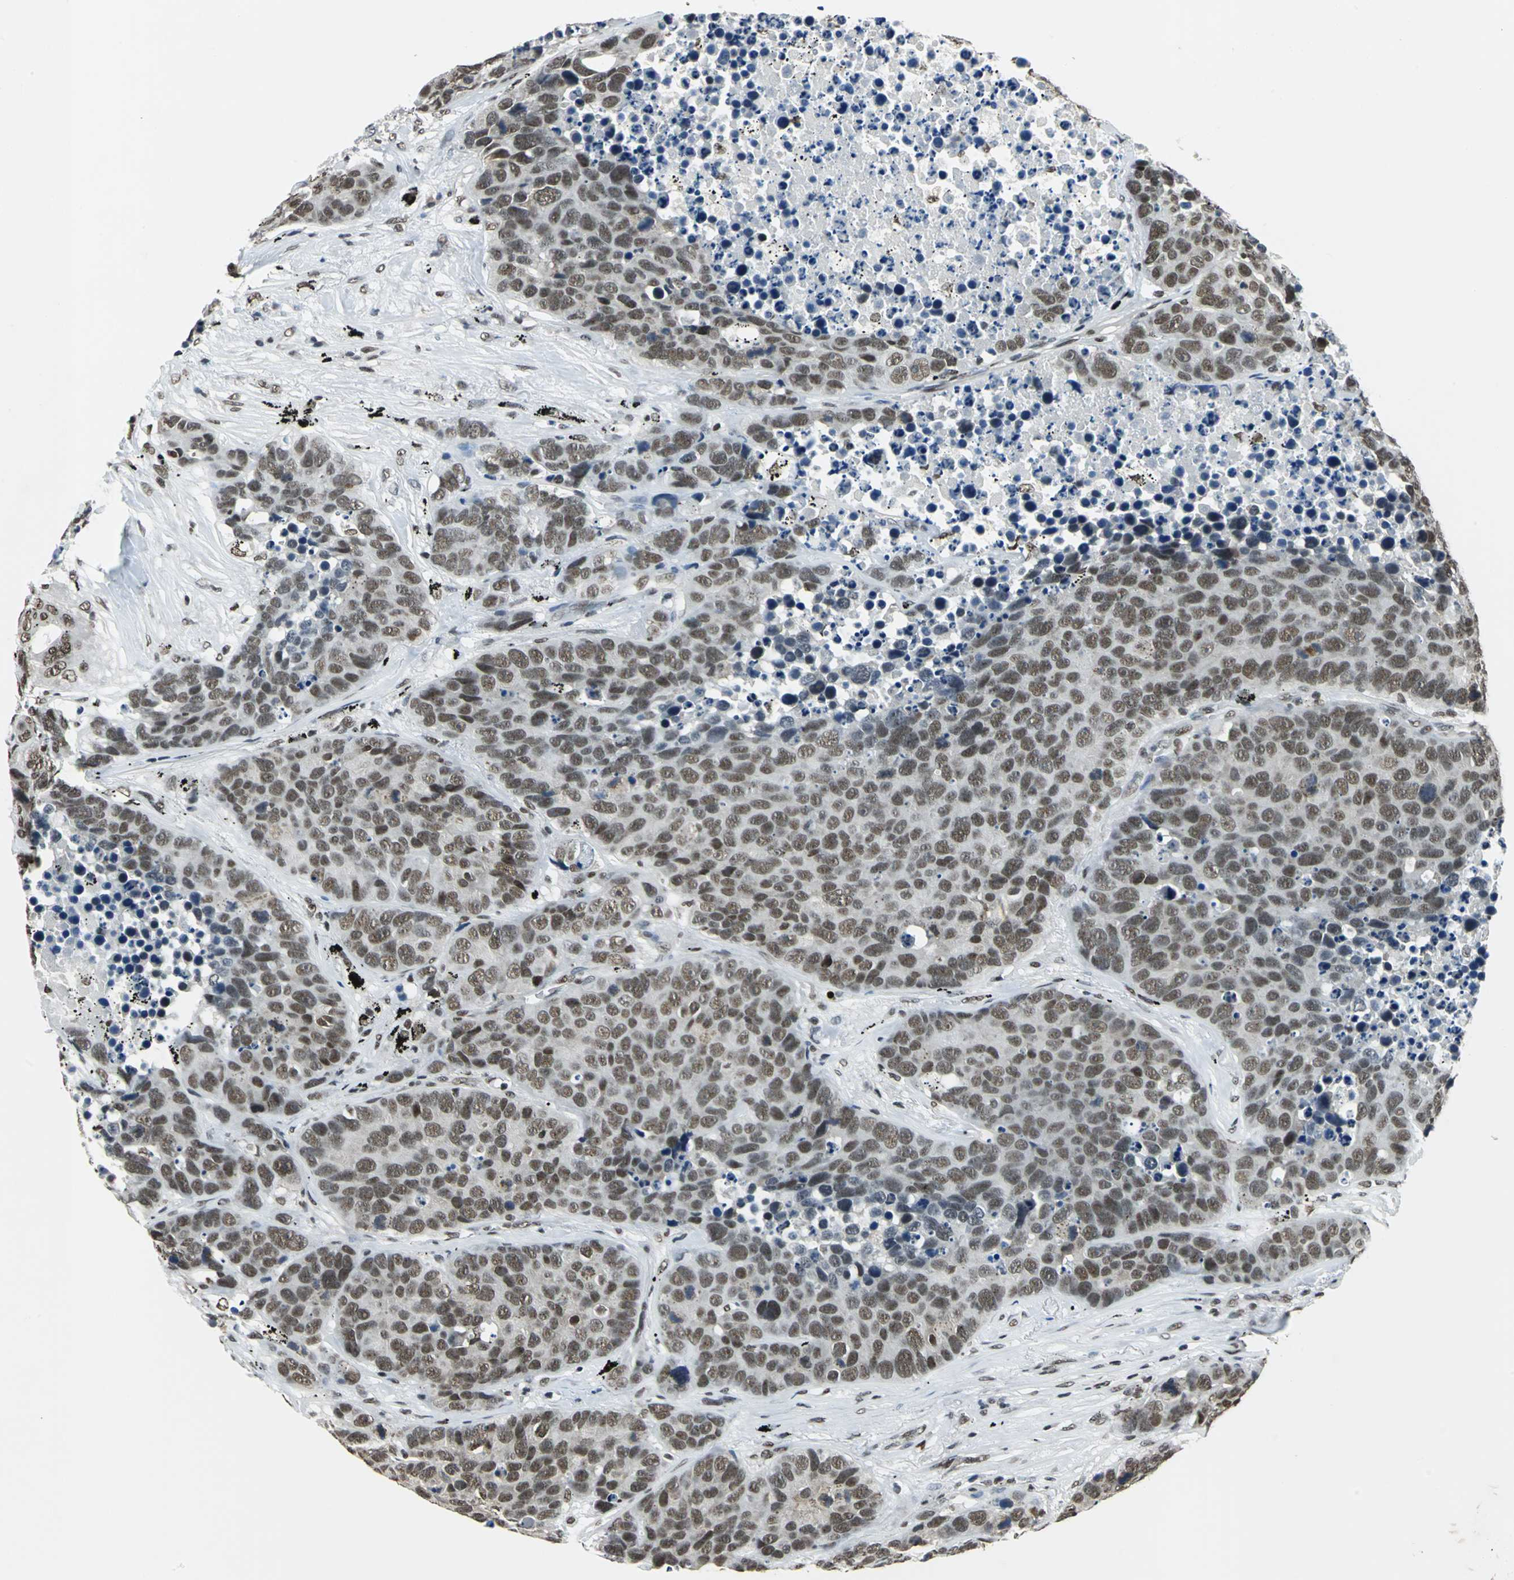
{"staining": {"intensity": "moderate", "quantity": ">75%", "location": "nuclear"}, "tissue": "carcinoid", "cell_type": "Tumor cells", "image_type": "cancer", "snomed": [{"axis": "morphology", "description": "Carcinoid, malignant, NOS"}, {"axis": "topography", "description": "Lung"}], "caption": "Carcinoid stained with a brown dye shows moderate nuclear positive positivity in about >75% of tumor cells.", "gene": "RBM14", "patient": {"sex": "male", "age": 60}}